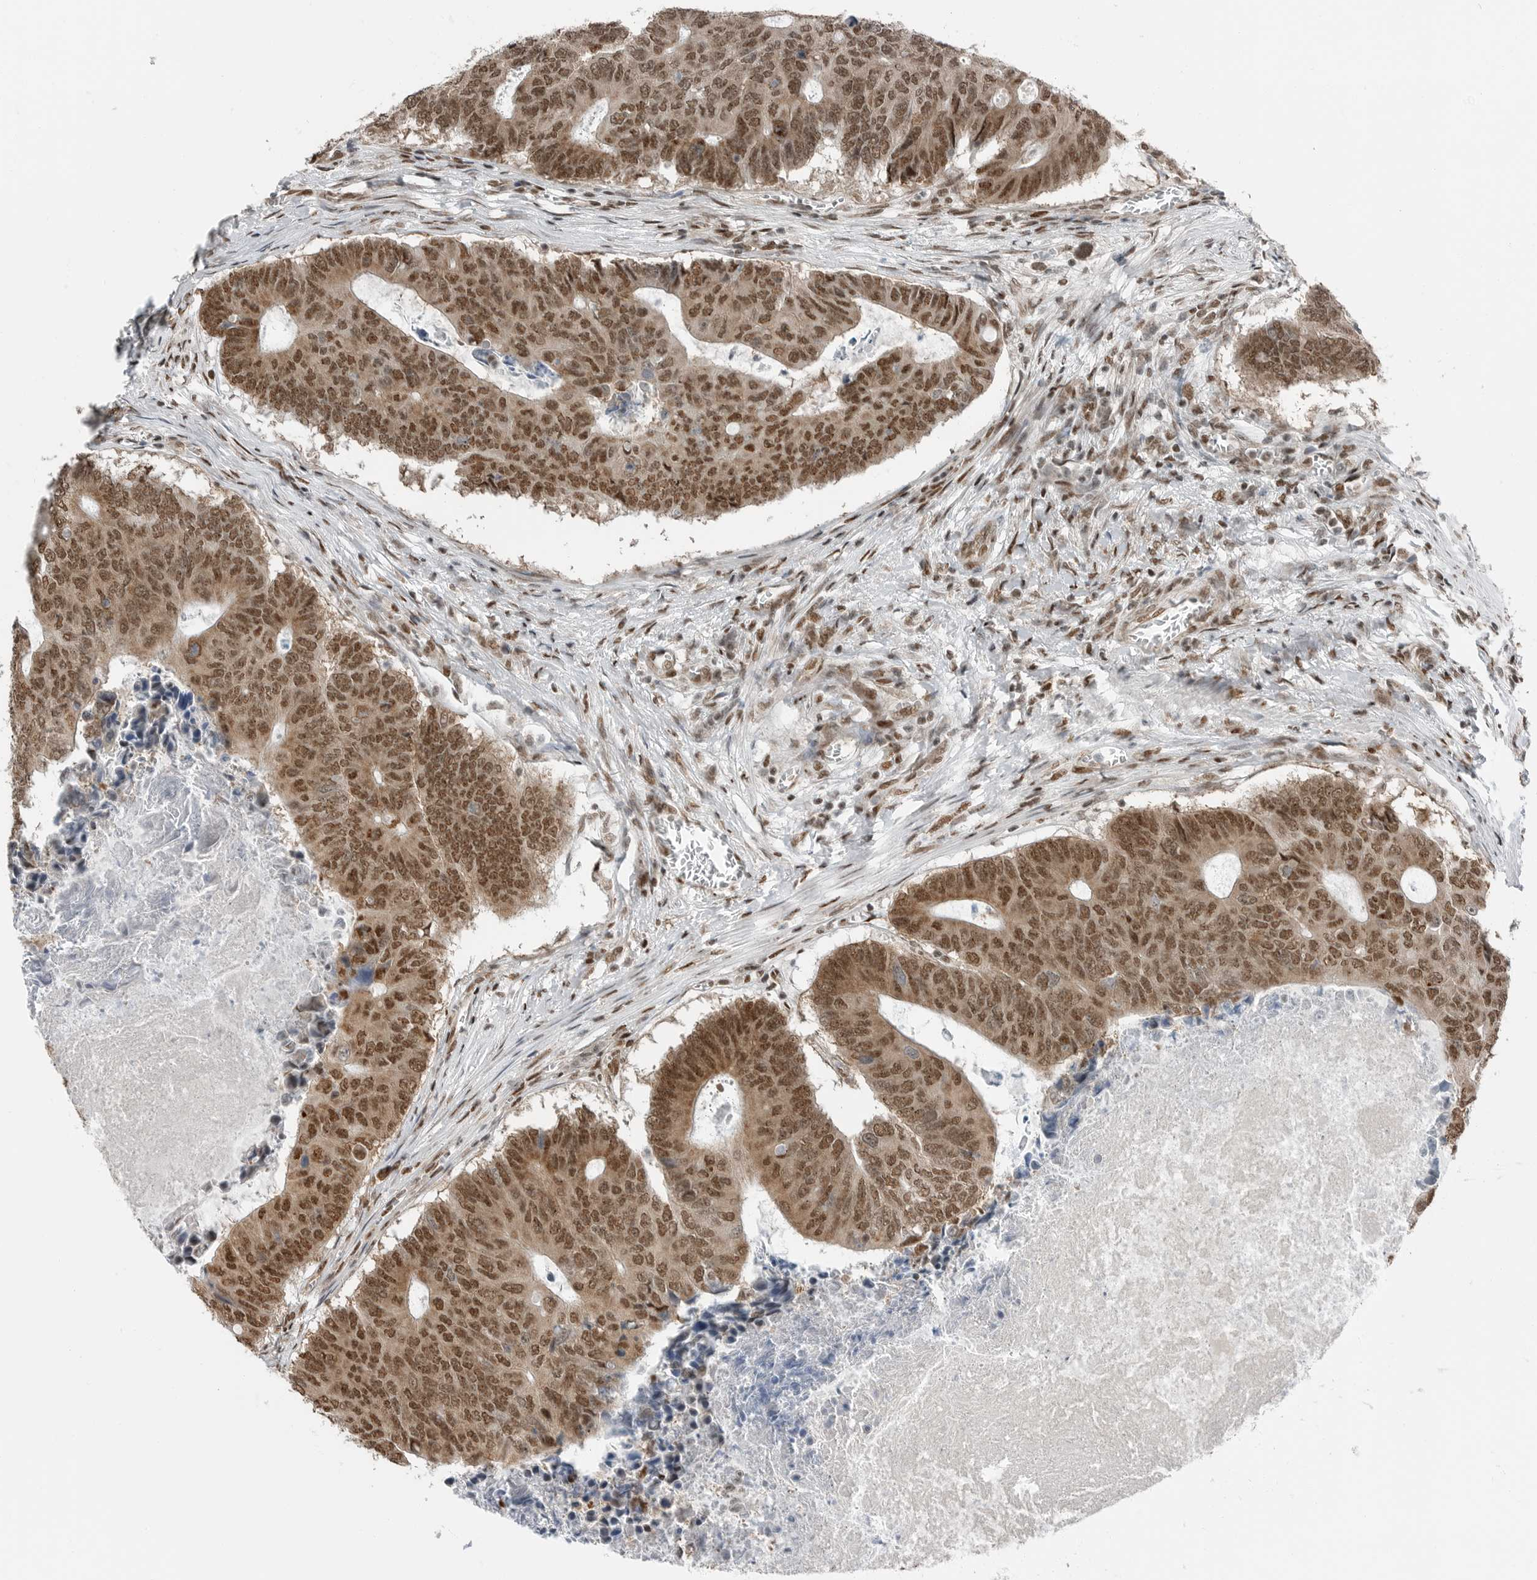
{"staining": {"intensity": "moderate", "quantity": ">75%", "location": "cytoplasmic/membranous,nuclear"}, "tissue": "colorectal cancer", "cell_type": "Tumor cells", "image_type": "cancer", "snomed": [{"axis": "morphology", "description": "Adenocarcinoma, NOS"}, {"axis": "topography", "description": "Colon"}], "caption": "Moderate cytoplasmic/membranous and nuclear expression for a protein is present in about >75% of tumor cells of adenocarcinoma (colorectal) using immunohistochemistry (IHC).", "gene": "BLZF1", "patient": {"sex": "male", "age": 87}}